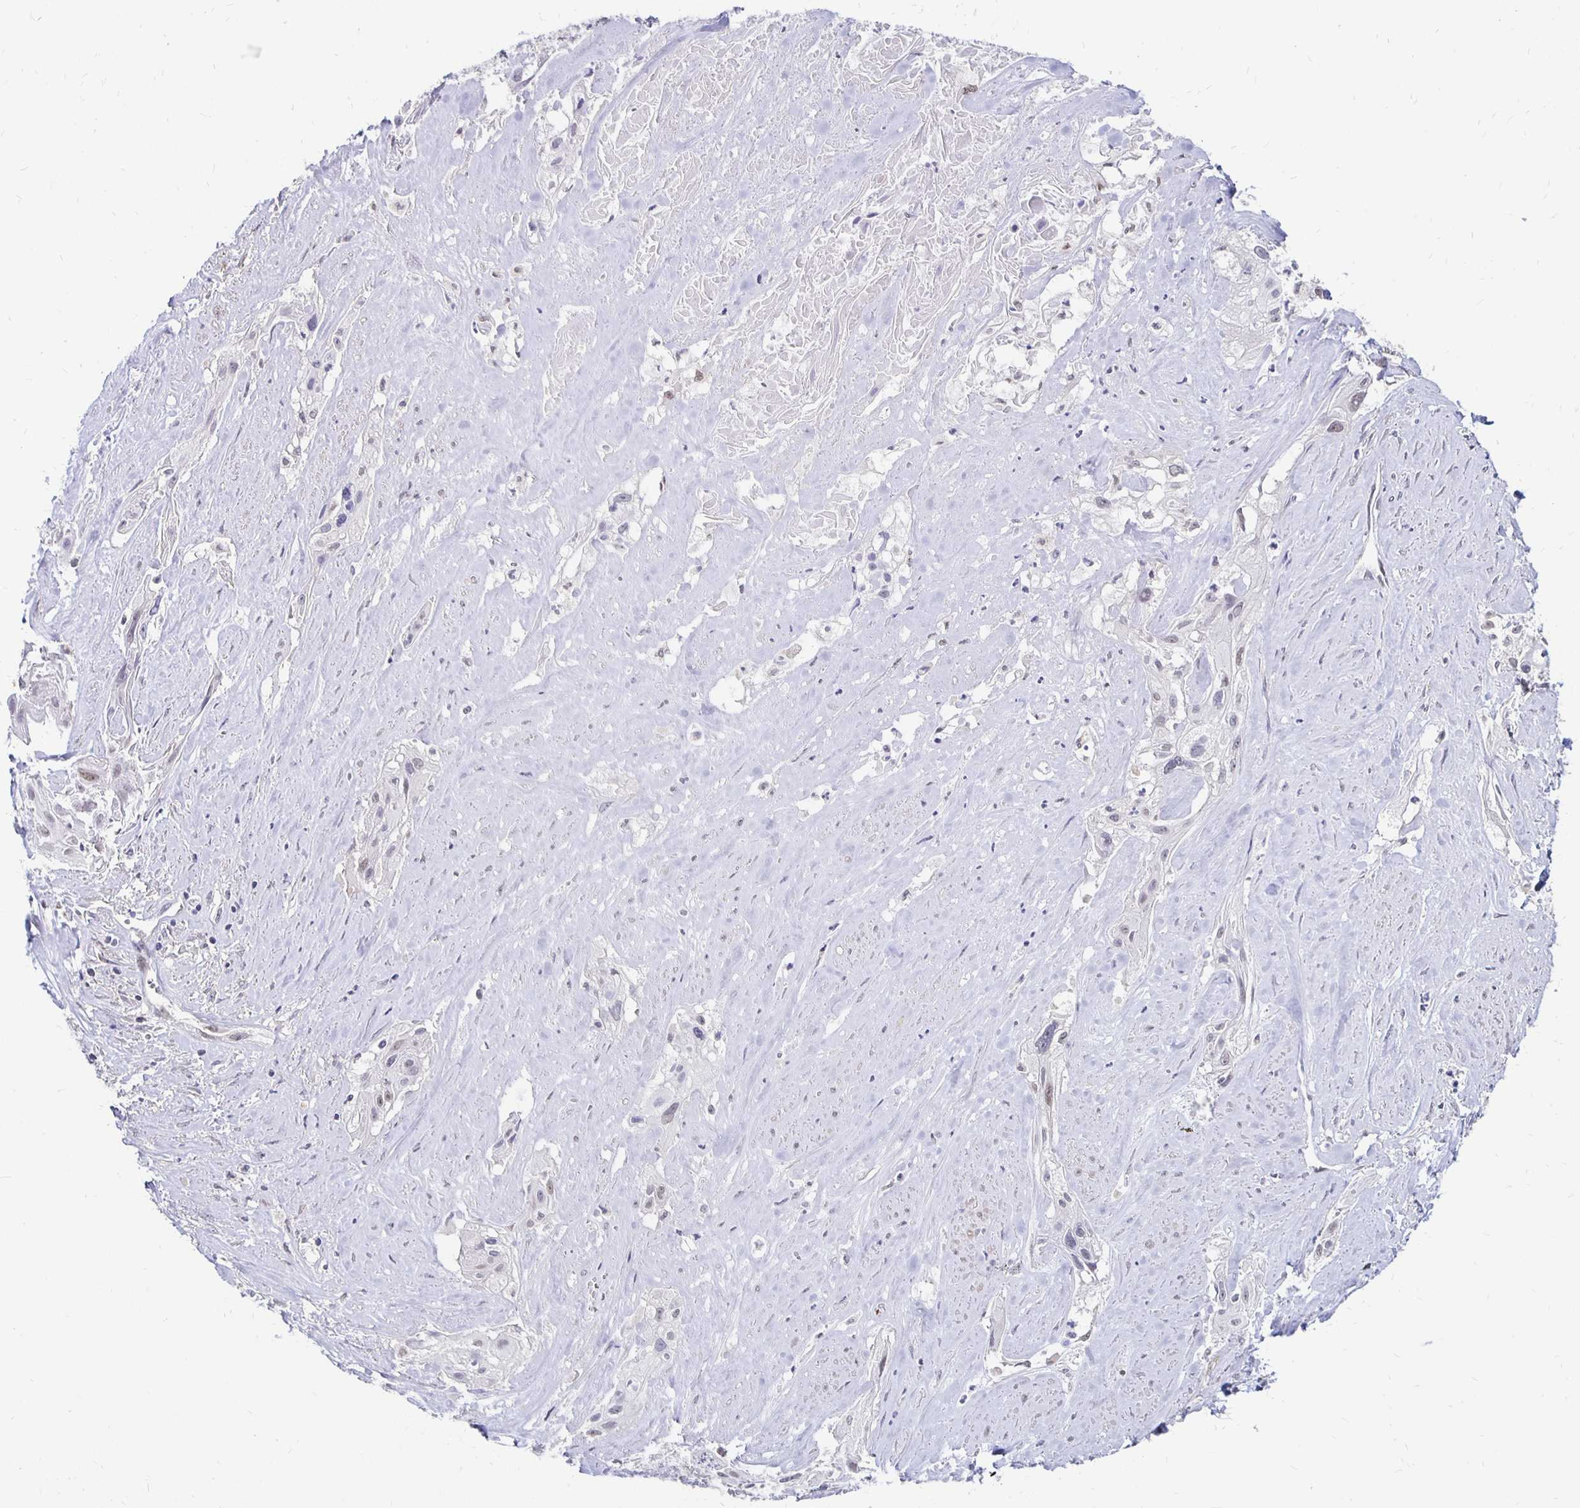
{"staining": {"intensity": "negative", "quantity": "none", "location": "none"}, "tissue": "cervical cancer", "cell_type": "Tumor cells", "image_type": "cancer", "snomed": [{"axis": "morphology", "description": "Squamous cell carcinoma, NOS"}, {"axis": "topography", "description": "Cervix"}], "caption": "Image shows no significant protein positivity in tumor cells of cervical cancer (squamous cell carcinoma). The staining is performed using DAB (3,3'-diaminobenzidine) brown chromogen with nuclei counter-stained in using hematoxylin.", "gene": "ATOSB", "patient": {"sex": "female", "age": 49}}